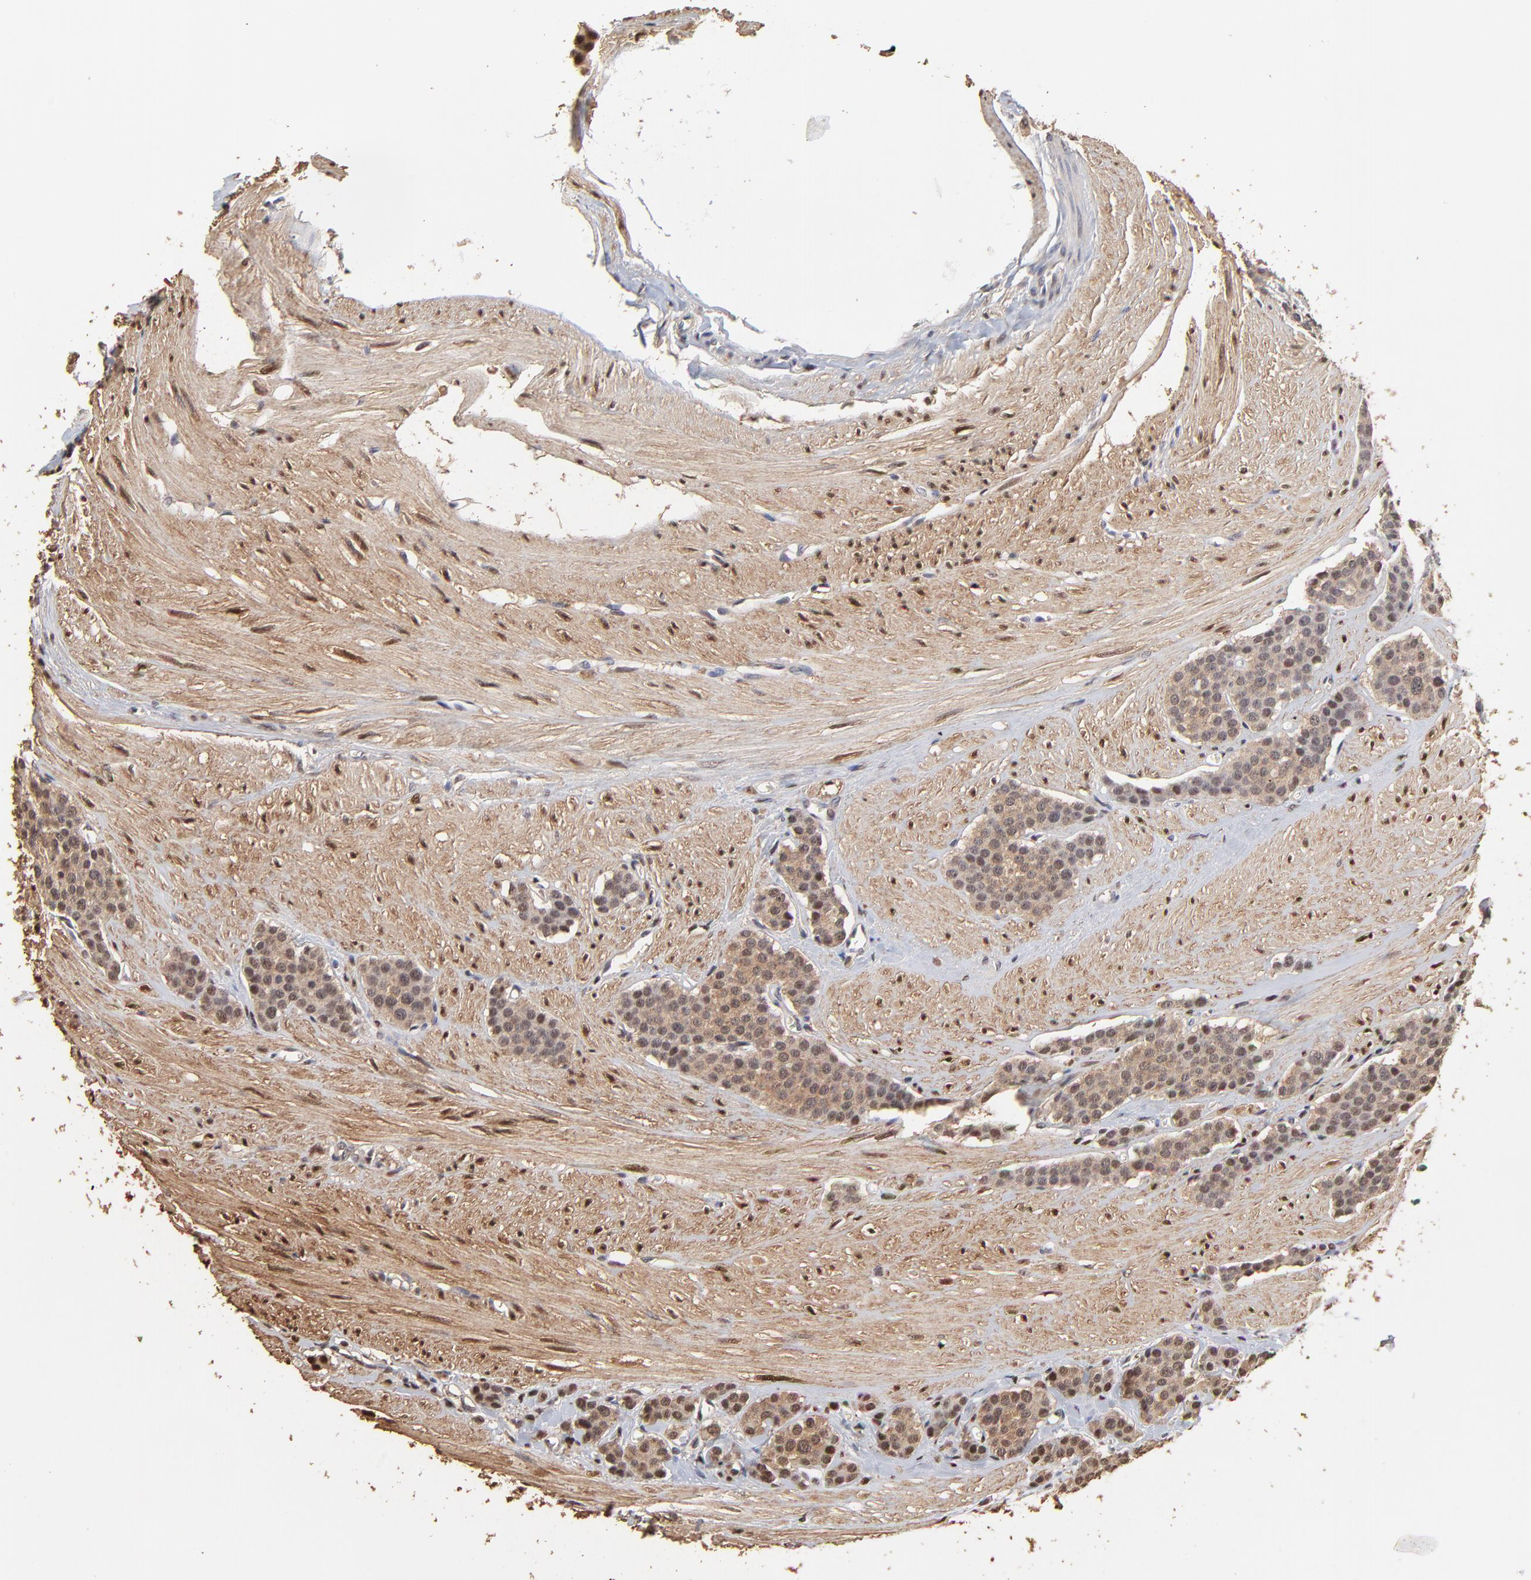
{"staining": {"intensity": "weak", "quantity": "25%-75%", "location": "nuclear"}, "tissue": "carcinoid", "cell_type": "Tumor cells", "image_type": "cancer", "snomed": [{"axis": "morphology", "description": "Carcinoid, malignant, NOS"}, {"axis": "topography", "description": "Small intestine"}], "caption": "Brown immunohistochemical staining in malignant carcinoid exhibits weak nuclear expression in approximately 25%-75% of tumor cells.", "gene": "BIRC5", "patient": {"sex": "male", "age": 60}}